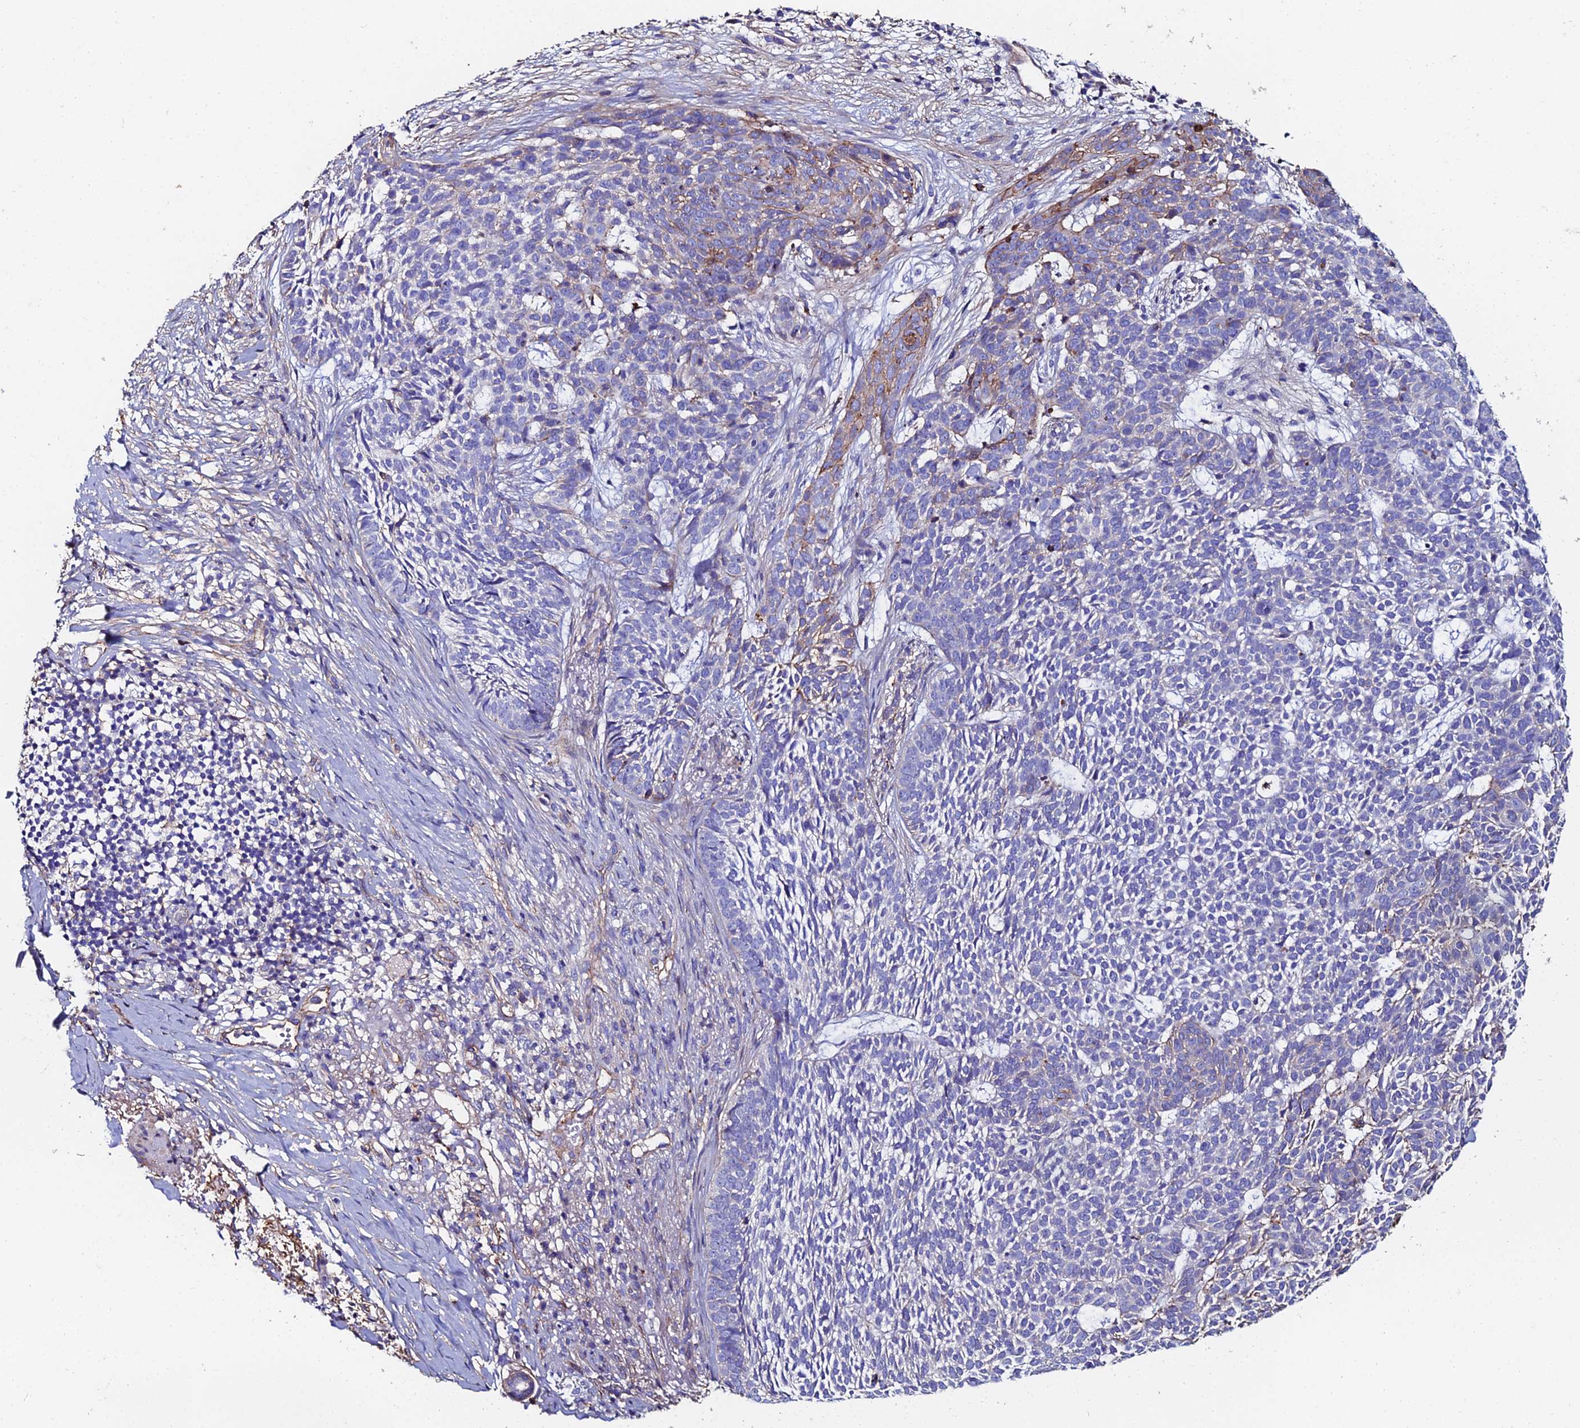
{"staining": {"intensity": "weak", "quantity": "<25%", "location": "cytoplasmic/membranous"}, "tissue": "skin cancer", "cell_type": "Tumor cells", "image_type": "cancer", "snomed": [{"axis": "morphology", "description": "Basal cell carcinoma"}, {"axis": "topography", "description": "Skin"}], "caption": "An image of skin cancer stained for a protein exhibits no brown staining in tumor cells.", "gene": "C6", "patient": {"sex": "female", "age": 78}}